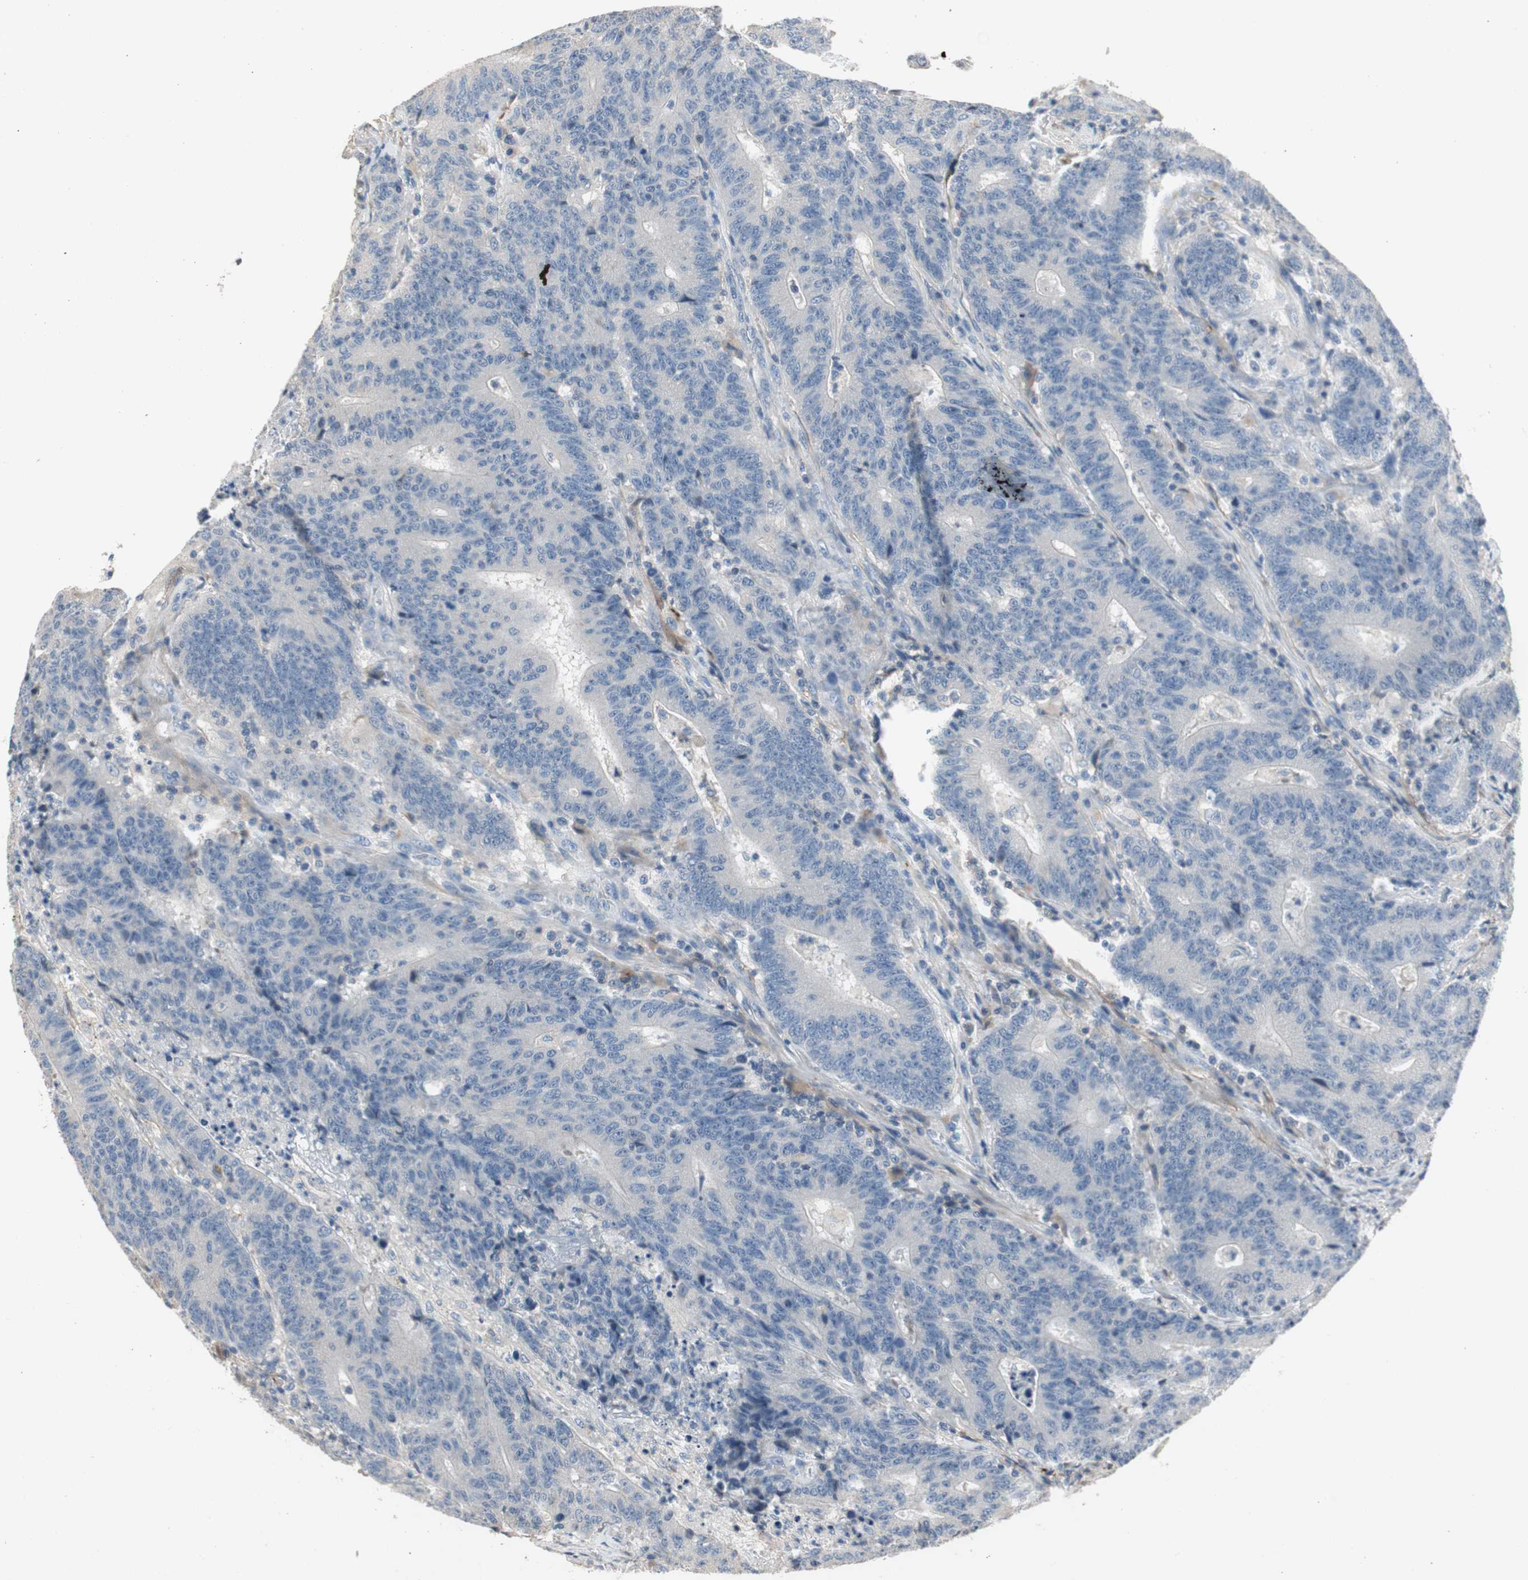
{"staining": {"intensity": "negative", "quantity": "none", "location": "none"}, "tissue": "colorectal cancer", "cell_type": "Tumor cells", "image_type": "cancer", "snomed": [{"axis": "morphology", "description": "Normal tissue, NOS"}, {"axis": "morphology", "description": "Adenocarcinoma, NOS"}, {"axis": "topography", "description": "Colon"}], "caption": "This is an immunohistochemistry micrograph of adenocarcinoma (colorectal). There is no positivity in tumor cells.", "gene": "ALPL", "patient": {"sex": "female", "age": 75}}